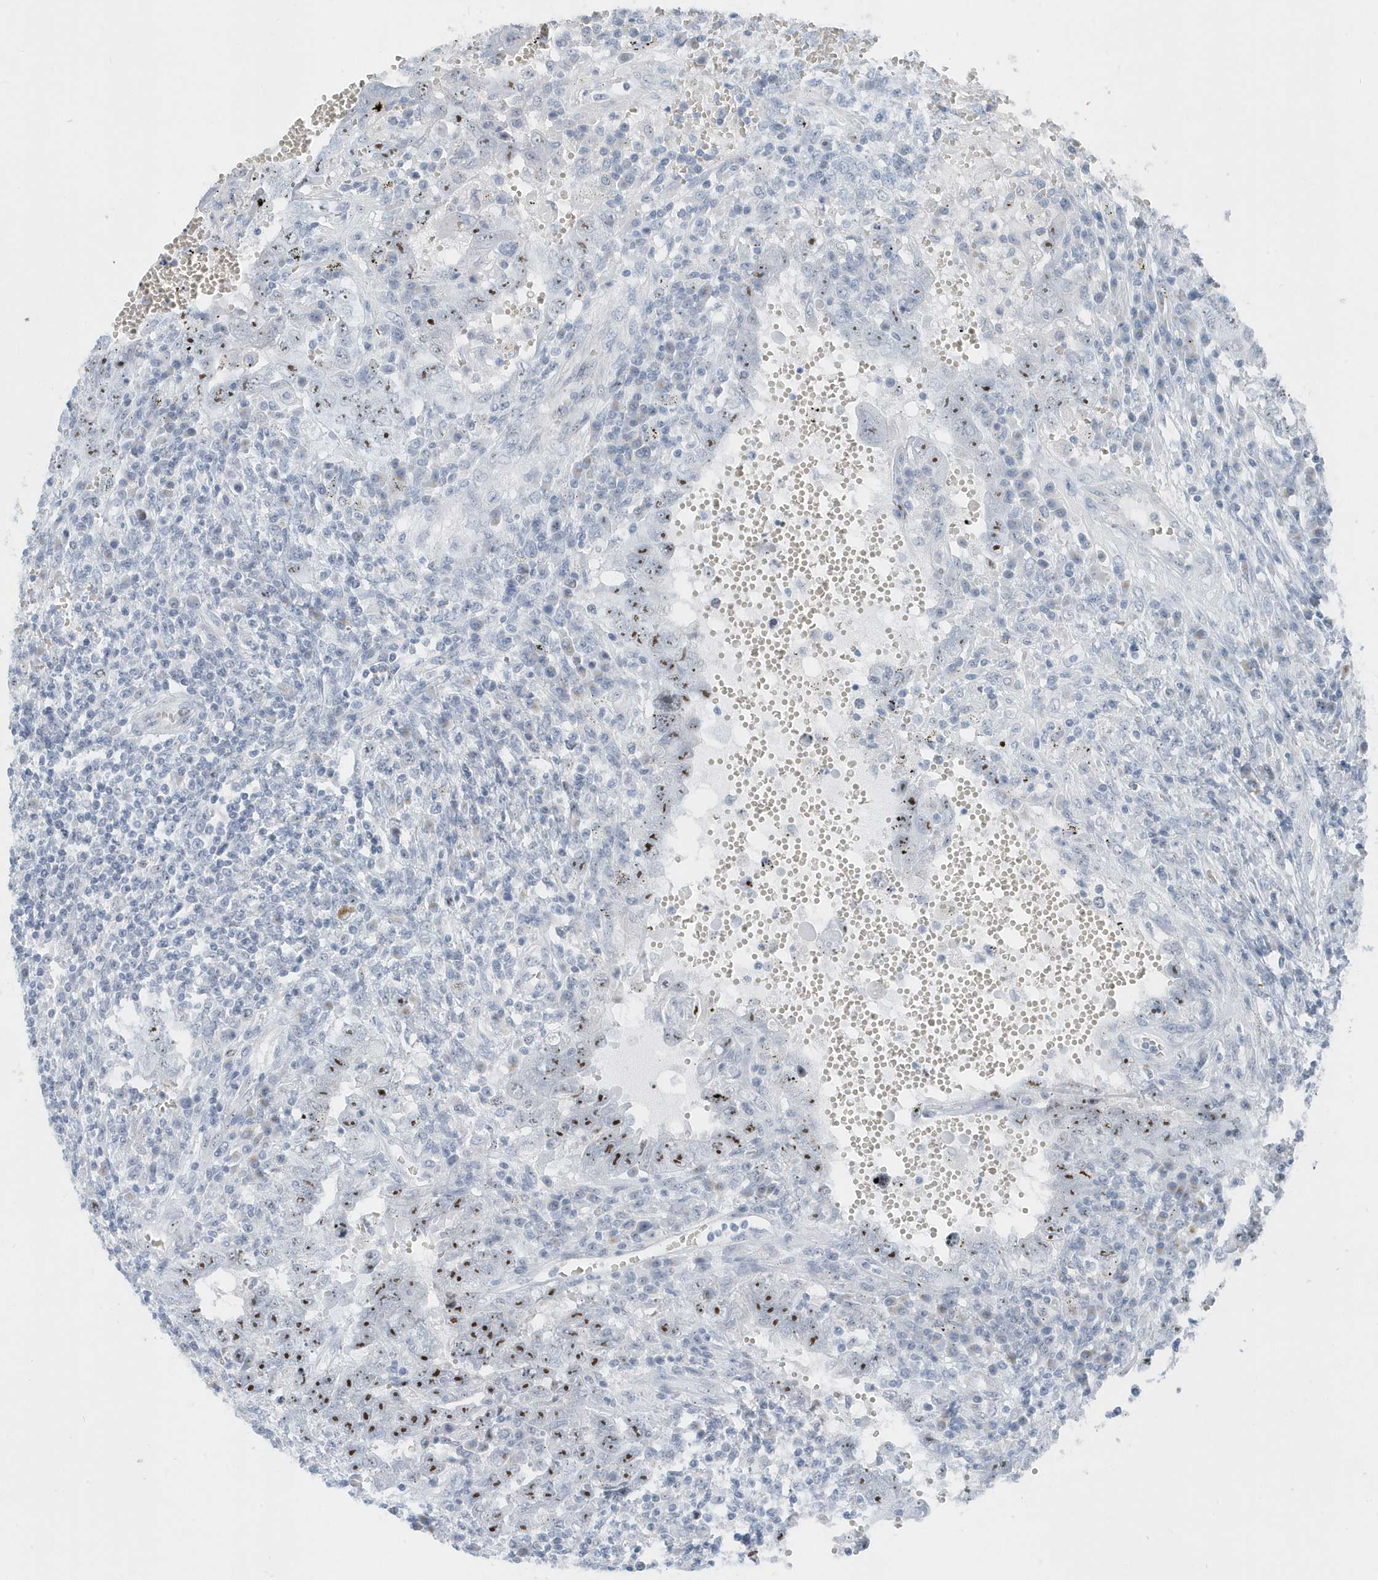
{"staining": {"intensity": "moderate", "quantity": ">75%", "location": "nuclear"}, "tissue": "testis cancer", "cell_type": "Tumor cells", "image_type": "cancer", "snomed": [{"axis": "morphology", "description": "Carcinoma, Embryonal, NOS"}, {"axis": "topography", "description": "Testis"}], "caption": "An immunohistochemistry photomicrograph of tumor tissue is shown. Protein staining in brown labels moderate nuclear positivity in testis embryonal carcinoma within tumor cells.", "gene": "RPF2", "patient": {"sex": "male", "age": 26}}